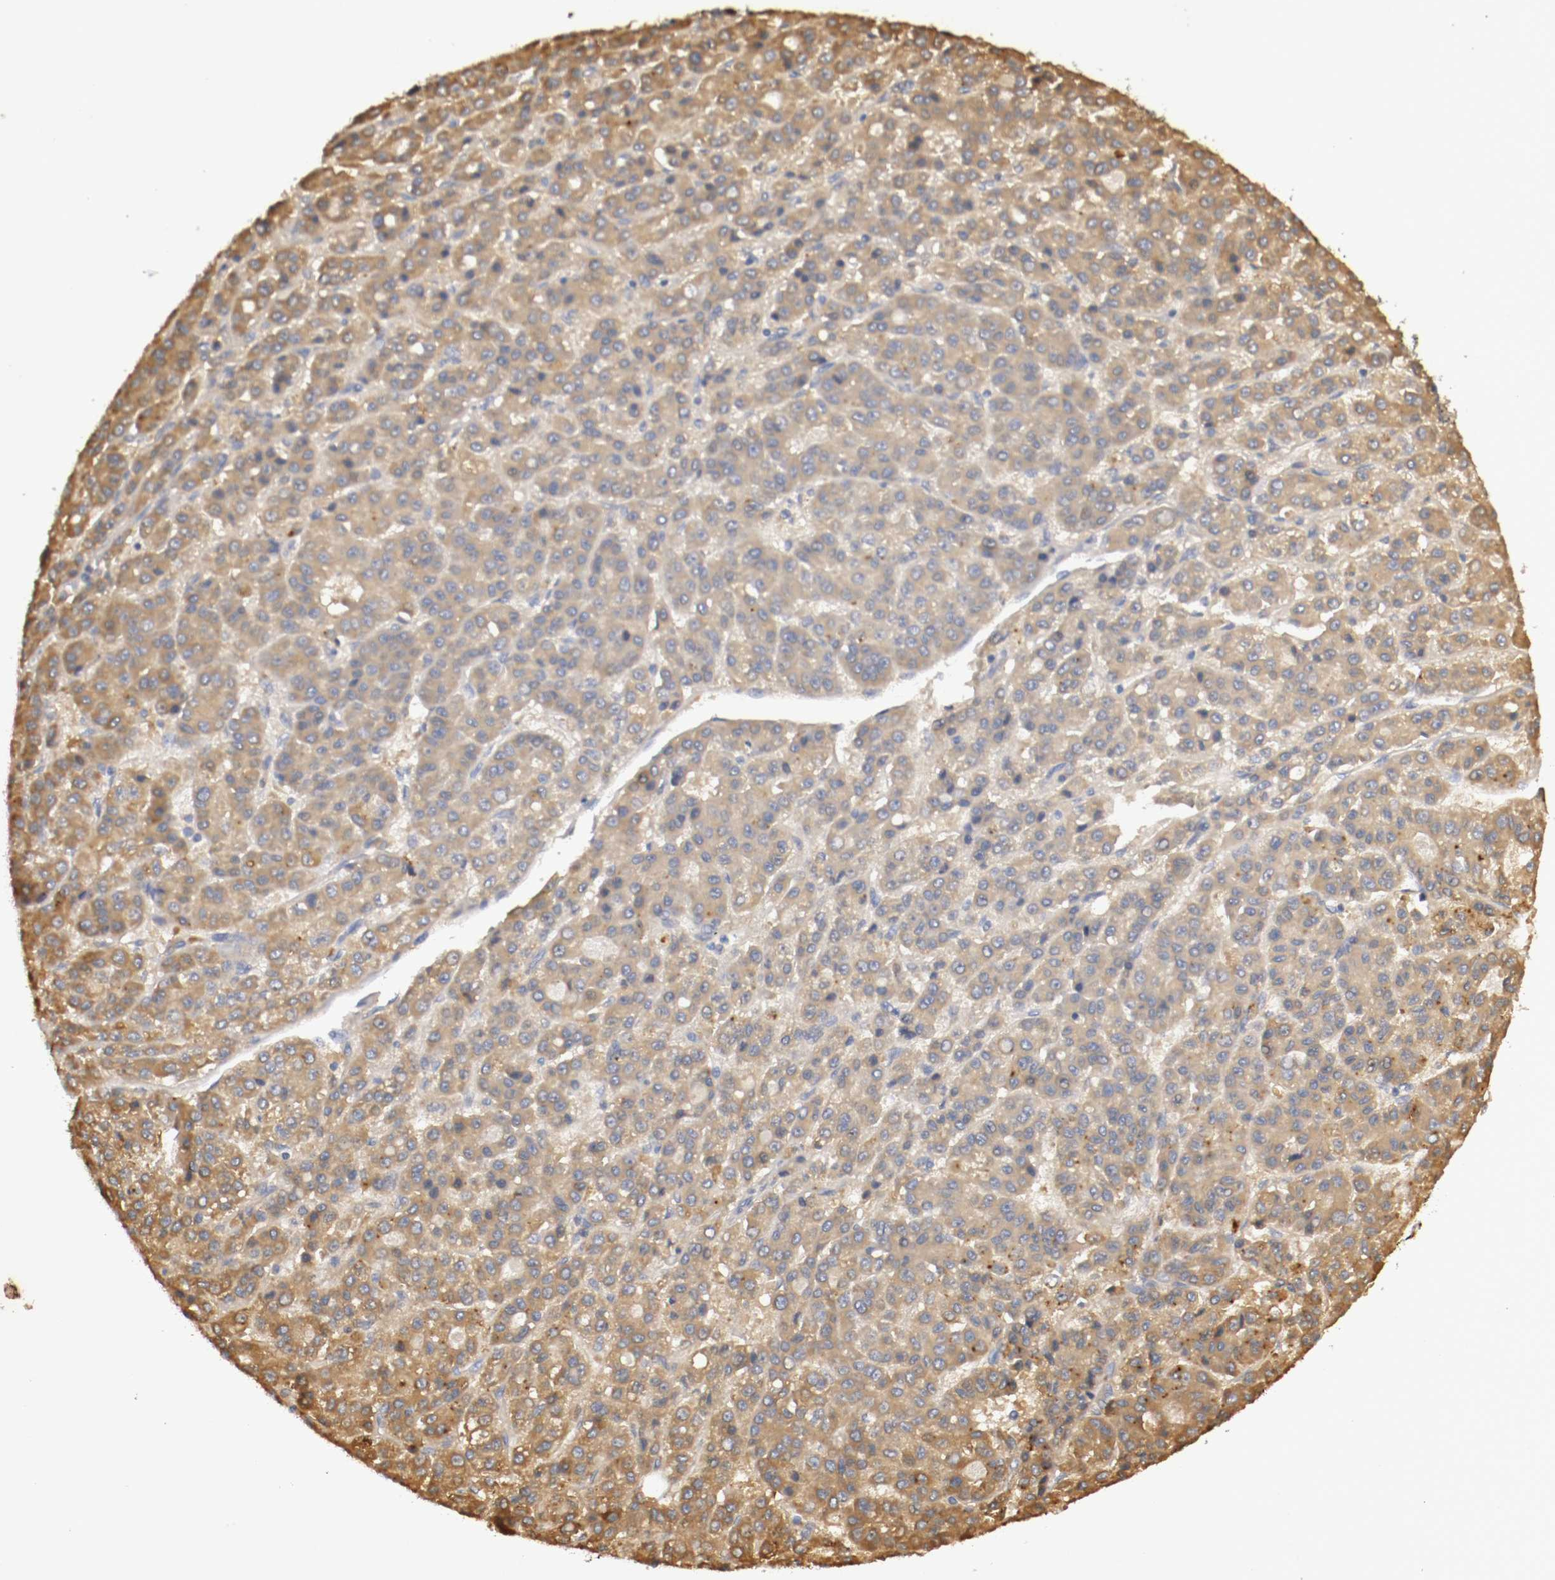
{"staining": {"intensity": "moderate", "quantity": ">75%", "location": "cytoplasmic/membranous"}, "tissue": "liver cancer", "cell_type": "Tumor cells", "image_type": "cancer", "snomed": [{"axis": "morphology", "description": "Carcinoma, Hepatocellular, NOS"}, {"axis": "topography", "description": "Liver"}], "caption": "This is an image of immunohistochemistry staining of liver cancer (hepatocellular carcinoma), which shows moderate positivity in the cytoplasmic/membranous of tumor cells.", "gene": "VEZT", "patient": {"sex": "male", "age": 70}}